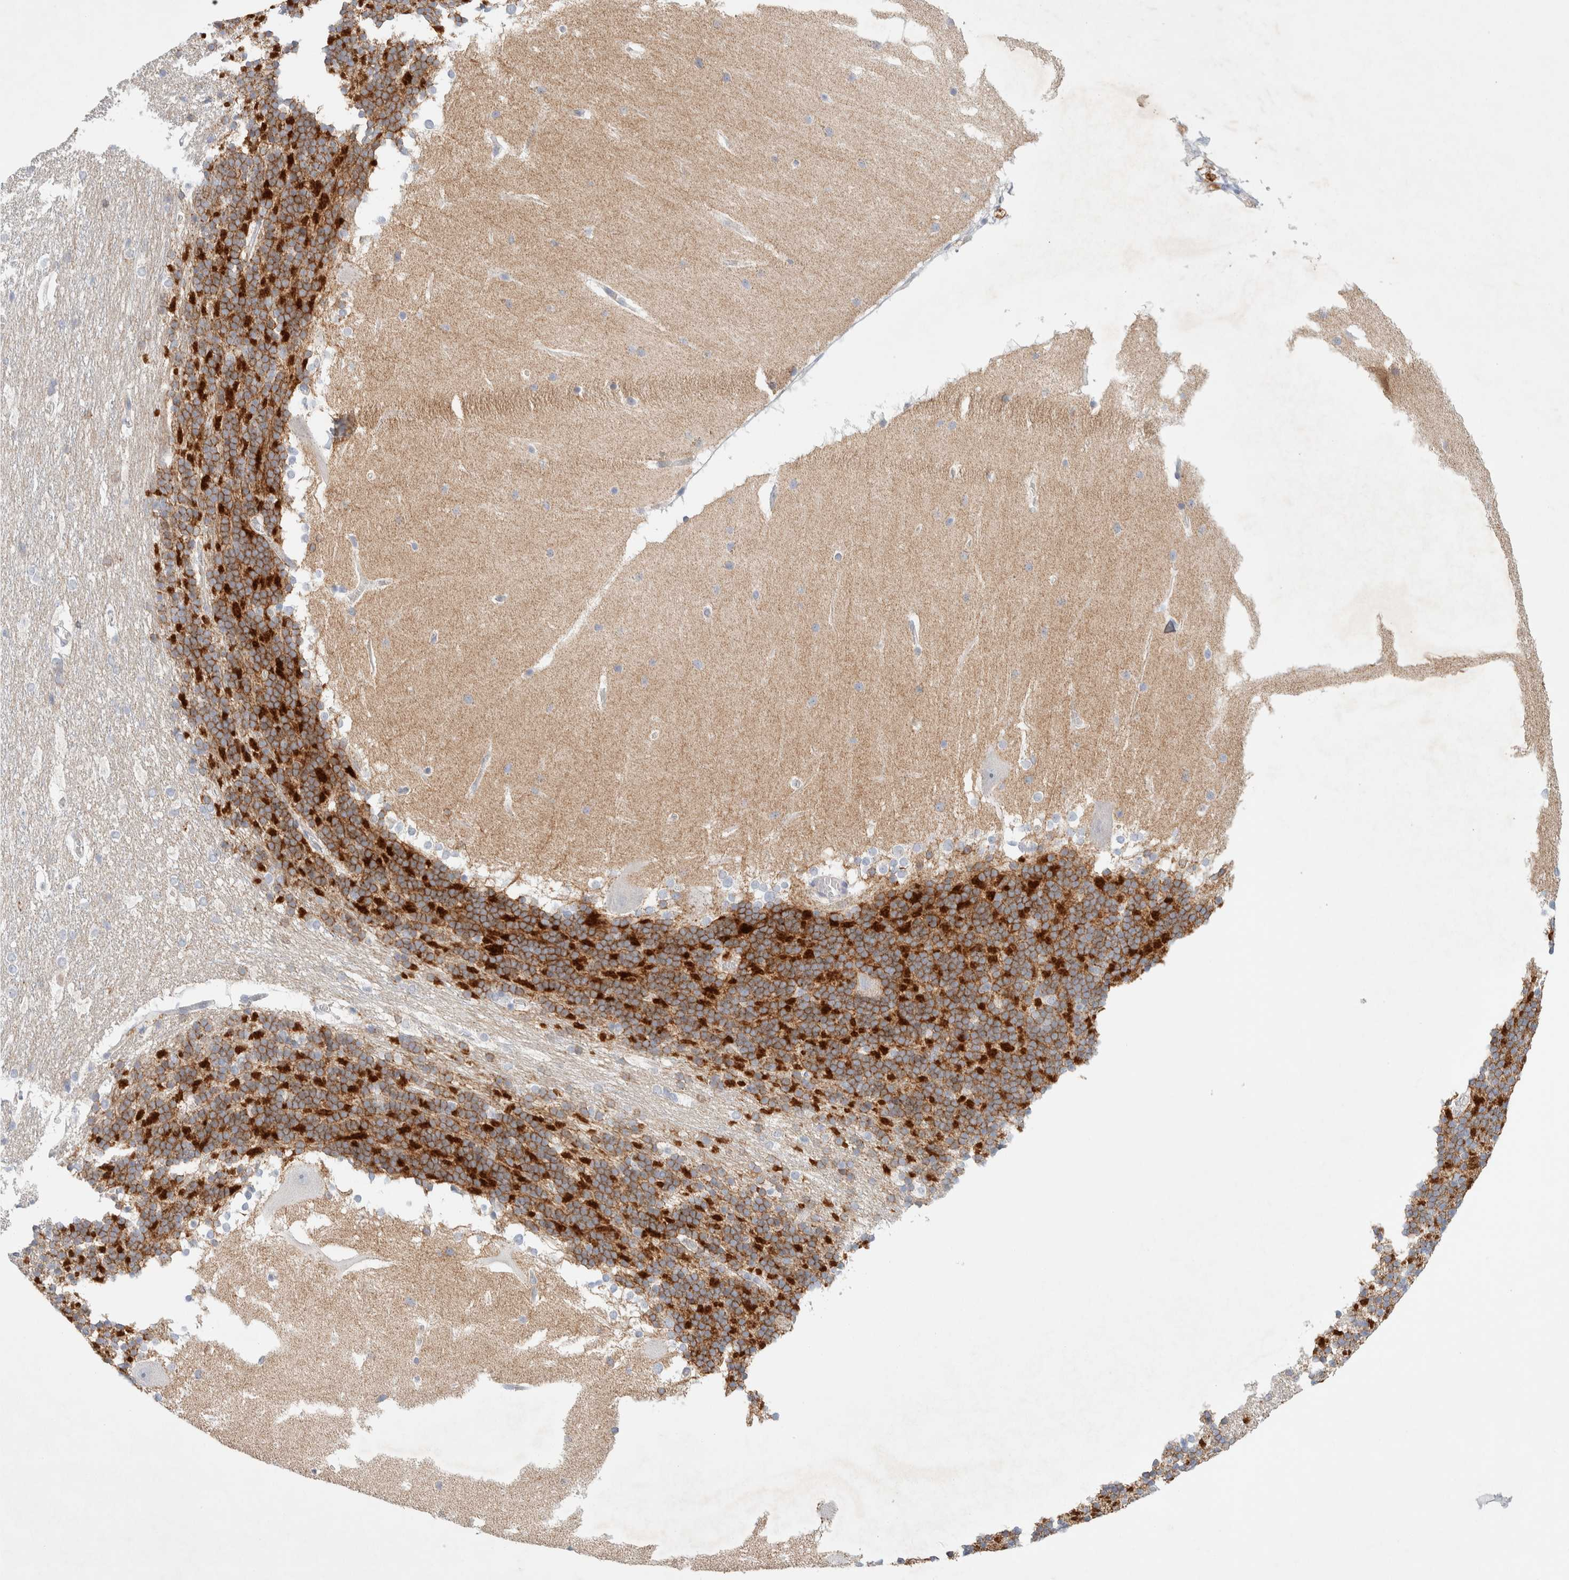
{"staining": {"intensity": "strong", "quantity": "25%-75%", "location": "cytoplasmic/membranous"}, "tissue": "cerebellum", "cell_type": "Cells in granular layer", "image_type": "normal", "snomed": [{"axis": "morphology", "description": "Normal tissue, NOS"}, {"axis": "topography", "description": "Cerebellum"}], "caption": "DAB (3,3'-diaminobenzidine) immunohistochemical staining of normal human cerebellum shows strong cytoplasmic/membranous protein staining in about 25%-75% of cells in granular layer.", "gene": "HEXD", "patient": {"sex": "female", "age": 19}}